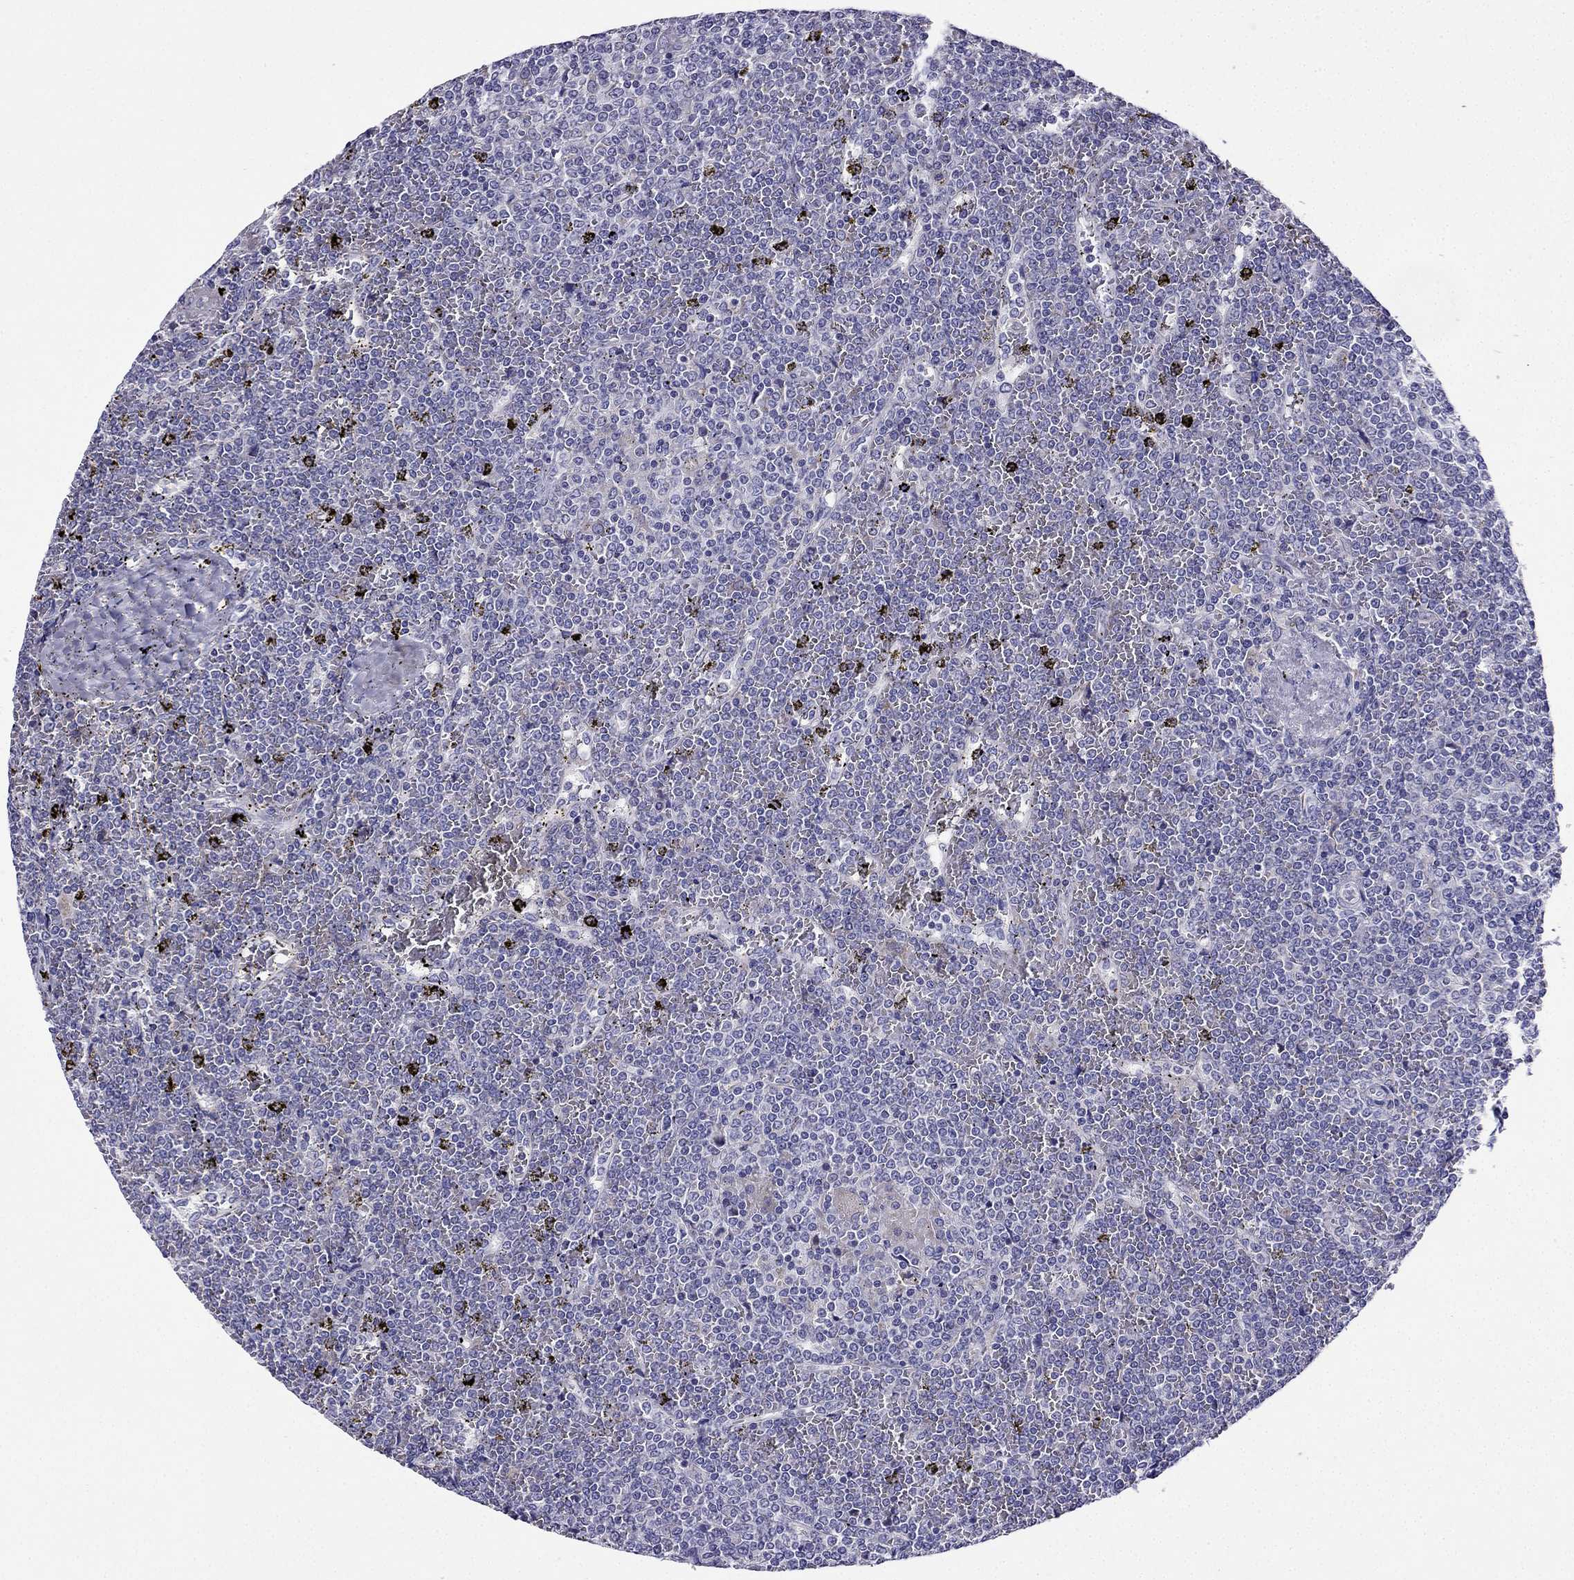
{"staining": {"intensity": "negative", "quantity": "none", "location": "none"}, "tissue": "lymphoma", "cell_type": "Tumor cells", "image_type": "cancer", "snomed": [{"axis": "morphology", "description": "Malignant lymphoma, non-Hodgkin's type, Low grade"}, {"axis": "topography", "description": "Spleen"}], "caption": "A high-resolution micrograph shows immunohistochemistry (IHC) staining of lymphoma, which shows no significant expression in tumor cells.", "gene": "KIF5A", "patient": {"sex": "female", "age": 19}}